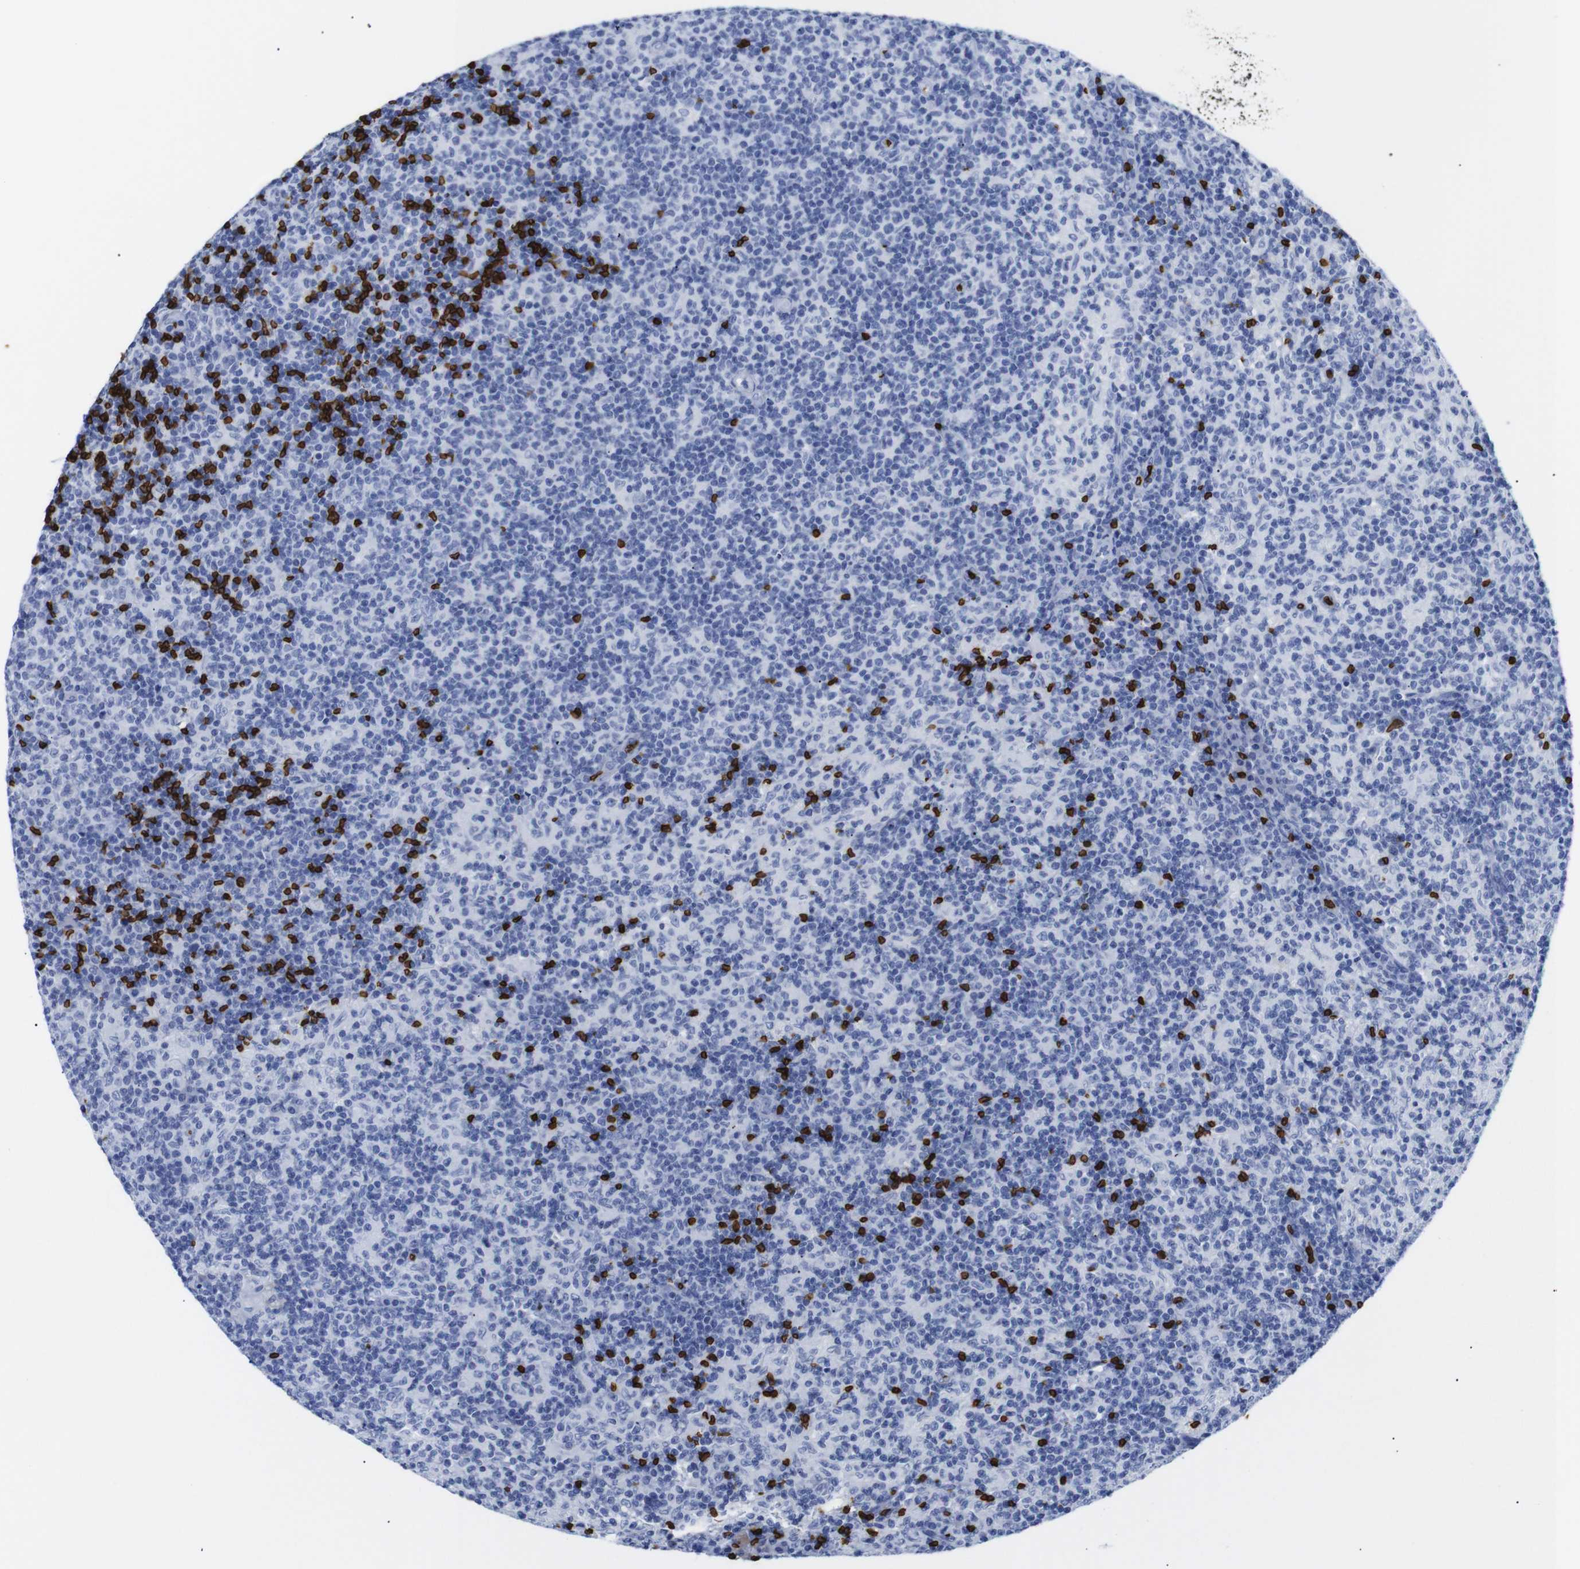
{"staining": {"intensity": "negative", "quantity": "none", "location": "none"}, "tissue": "lymph node", "cell_type": "Germinal center cells", "image_type": "normal", "snomed": [{"axis": "morphology", "description": "Normal tissue, NOS"}, {"axis": "morphology", "description": "Inflammation, NOS"}, {"axis": "topography", "description": "Lymph node"}], "caption": "Immunohistochemistry micrograph of benign lymph node: human lymph node stained with DAB reveals no significant protein positivity in germinal center cells. (DAB immunohistochemistry (IHC) visualized using brightfield microscopy, high magnification).", "gene": "S1PR2", "patient": {"sex": "male", "age": 55}}